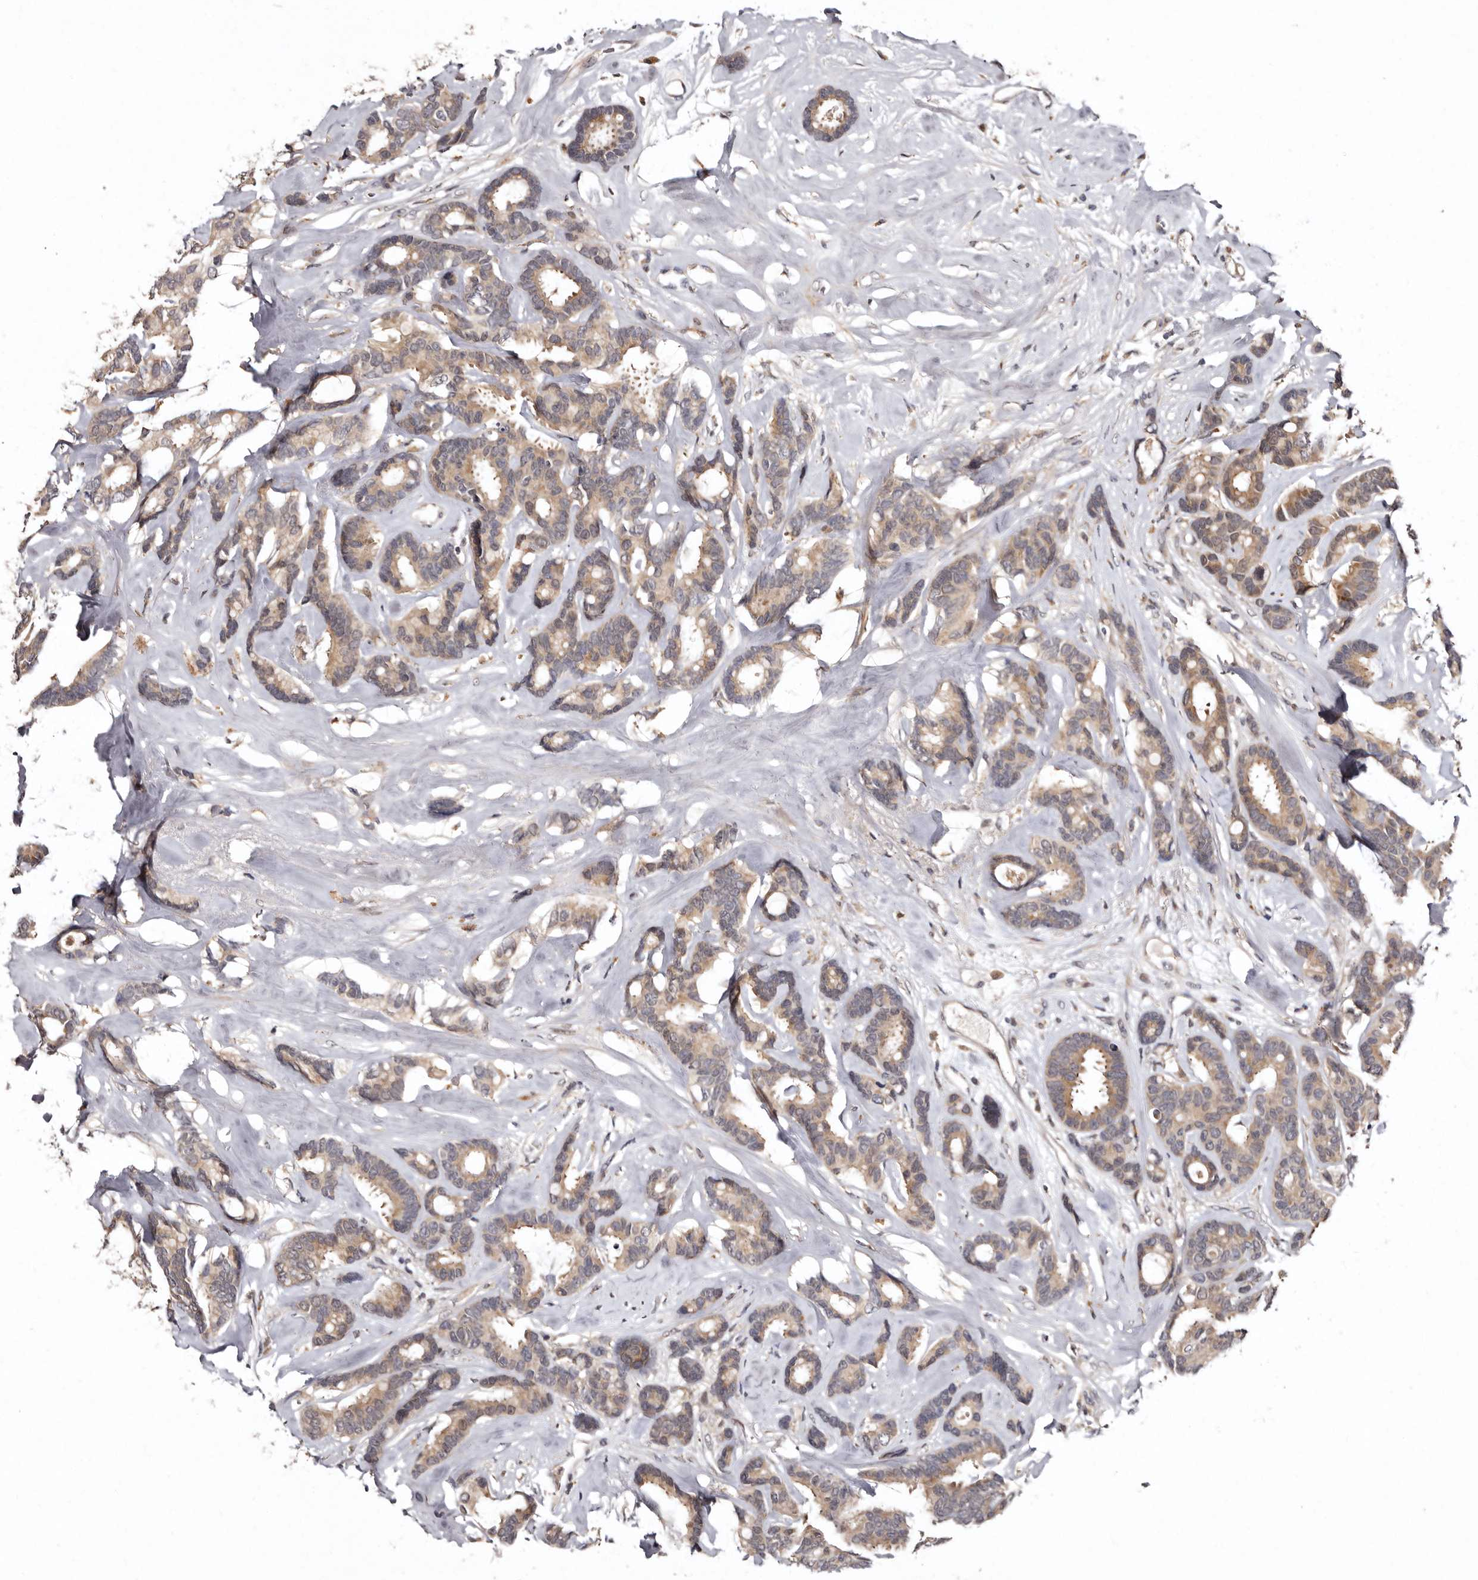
{"staining": {"intensity": "weak", "quantity": ">75%", "location": "cytoplasmic/membranous"}, "tissue": "breast cancer", "cell_type": "Tumor cells", "image_type": "cancer", "snomed": [{"axis": "morphology", "description": "Duct carcinoma"}, {"axis": "topography", "description": "Breast"}], "caption": "Immunohistochemistry (IHC) of breast intraductal carcinoma shows low levels of weak cytoplasmic/membranous staining in approximately >75% of tumor cells. (DAB (3,3'-diaminobenzidine) = brown stain, brightfield microscopy at high magnification).", "gene": "FAM91A1", "patient": {"sex": "female", "age": 87}}